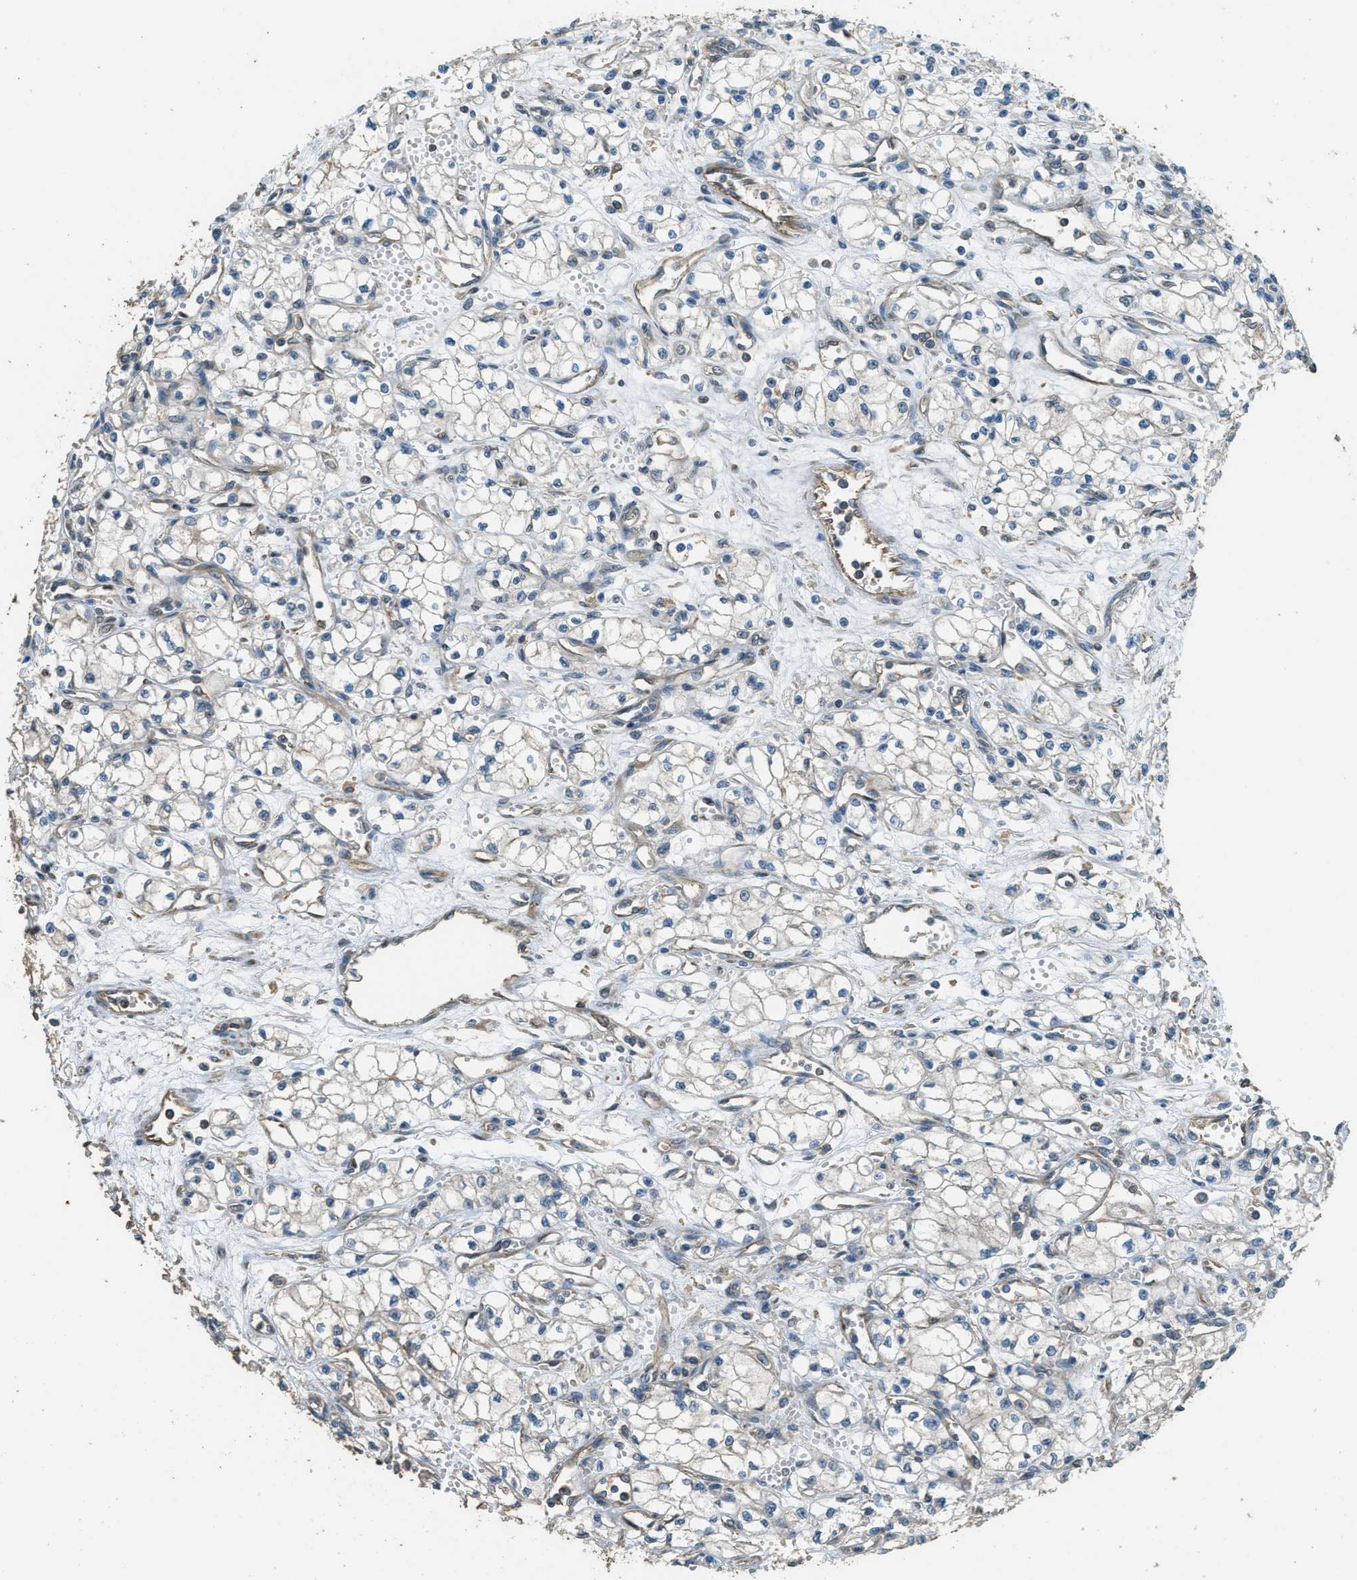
{"staining": {"intensity": "weak", "quantity": "<25%", "location": "cytoplasmic/membranous"}, "tissue": "renal cancer", "cell_type": "Tumor cells", "image_type": "cancer", "snomed": [{"axis": "morphology", "description": "Normal tissue, NOS"}, {"axis": "morphology", "description": "Adenocarcinoma, NOS"}, {"axis": "topography", "description": "Kidney"}], "caption": "This is an immunohistochemistry (IHC) micrograph of renal adenocarcinoma. There is no positivity in tumor cells.", "gene": "MARS1", "patient": {"sex": "male", "age": 59}}